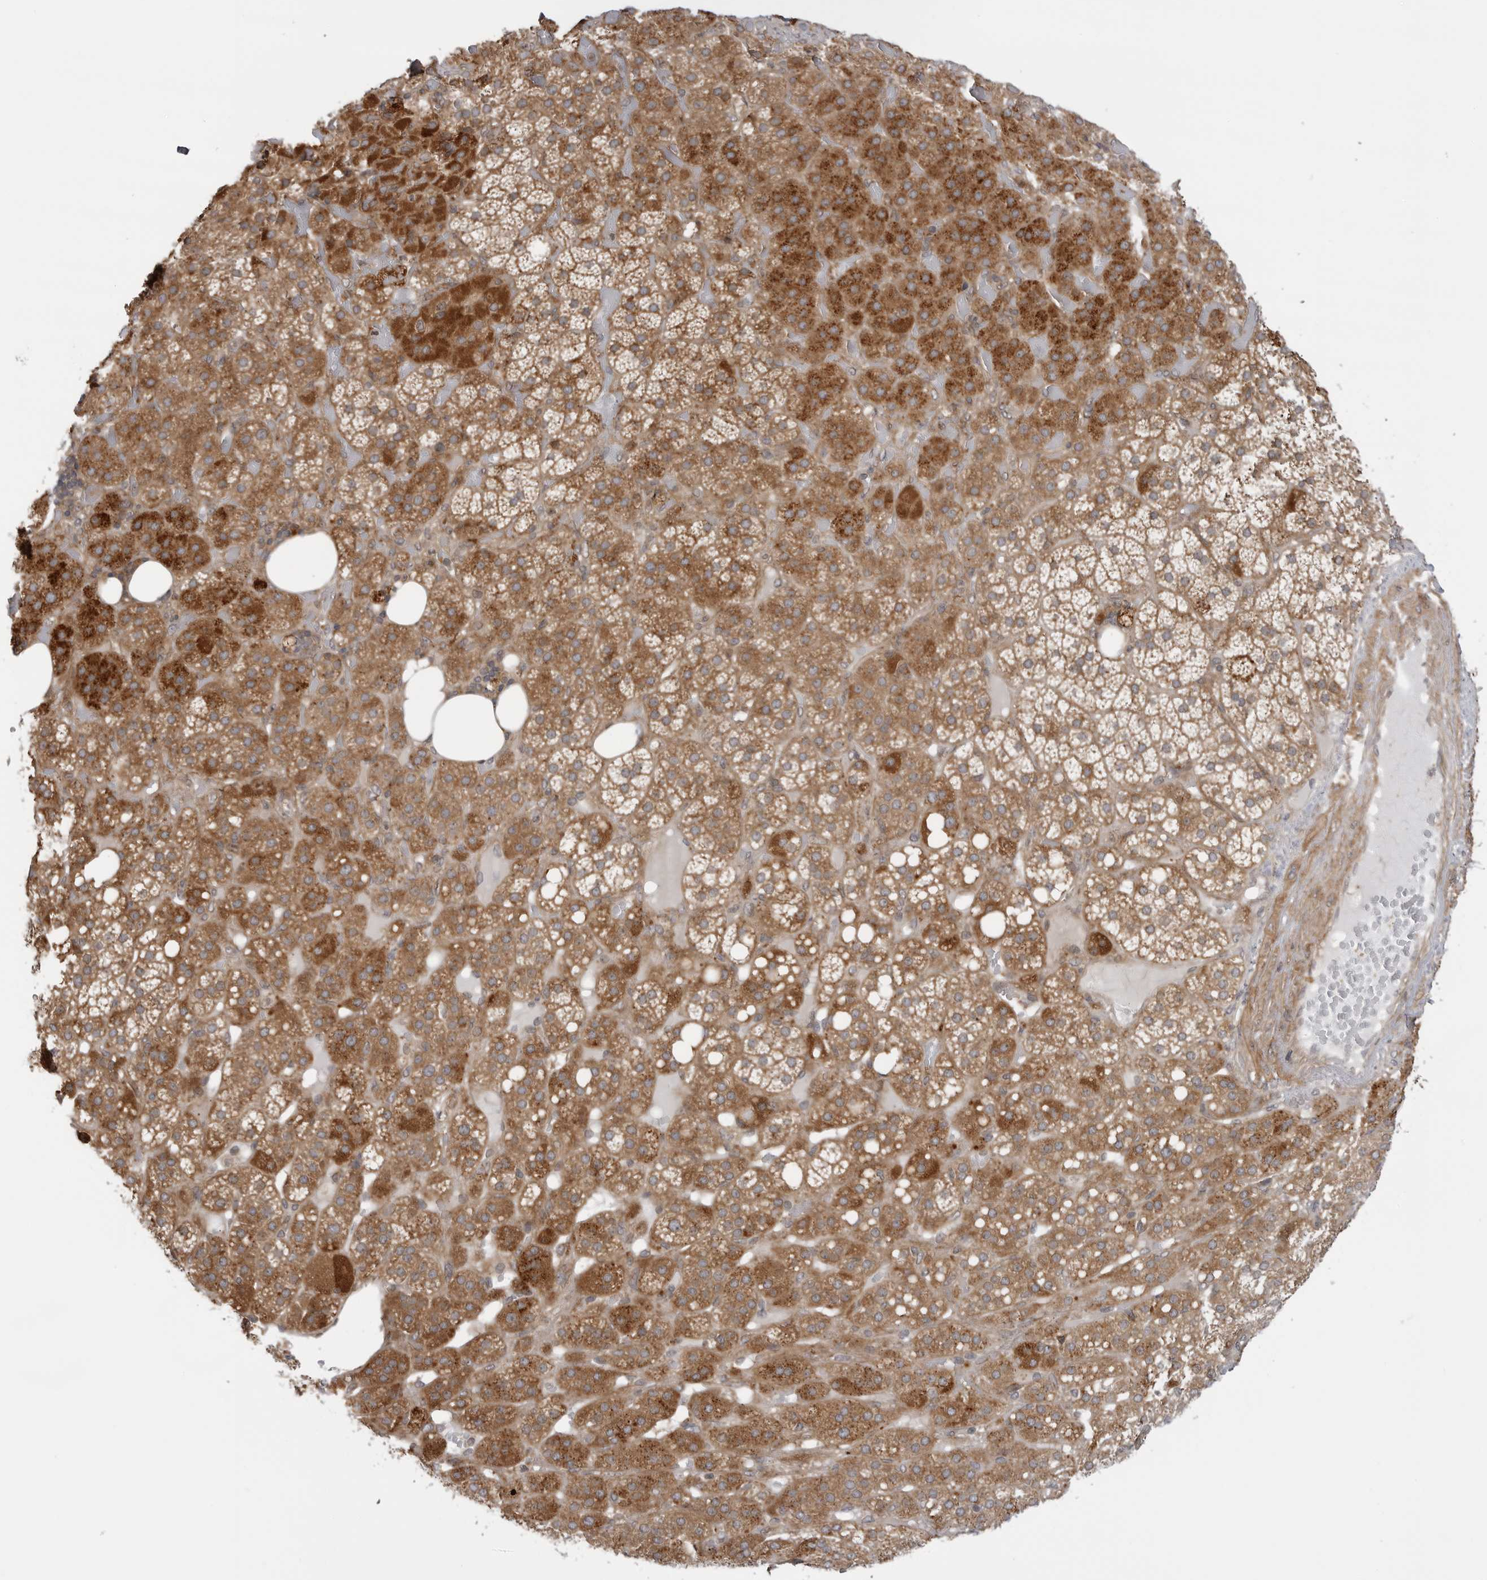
{"staining": {"intensity": "strong", "quantity": ">75%", "location": "cytoplasmic/membranous"}, "tissue": "adrenal gland", "cell_type": "Glandular cells", "image_type": "normal", "snomed": [{"axis": "morphology", "description": "Normal tissue, NOS"}, {"axis": "topography", "description": "Adrenal gland"}], "caption": "This micrograph shows immunohistochemistry staining of normal human adrenal gland, with high strong cytoplasmic/membranous positivity in approximately >75% of glandular cells.", "gene": "LRRC45", "patient": {"sex": "female", "age": 59}}